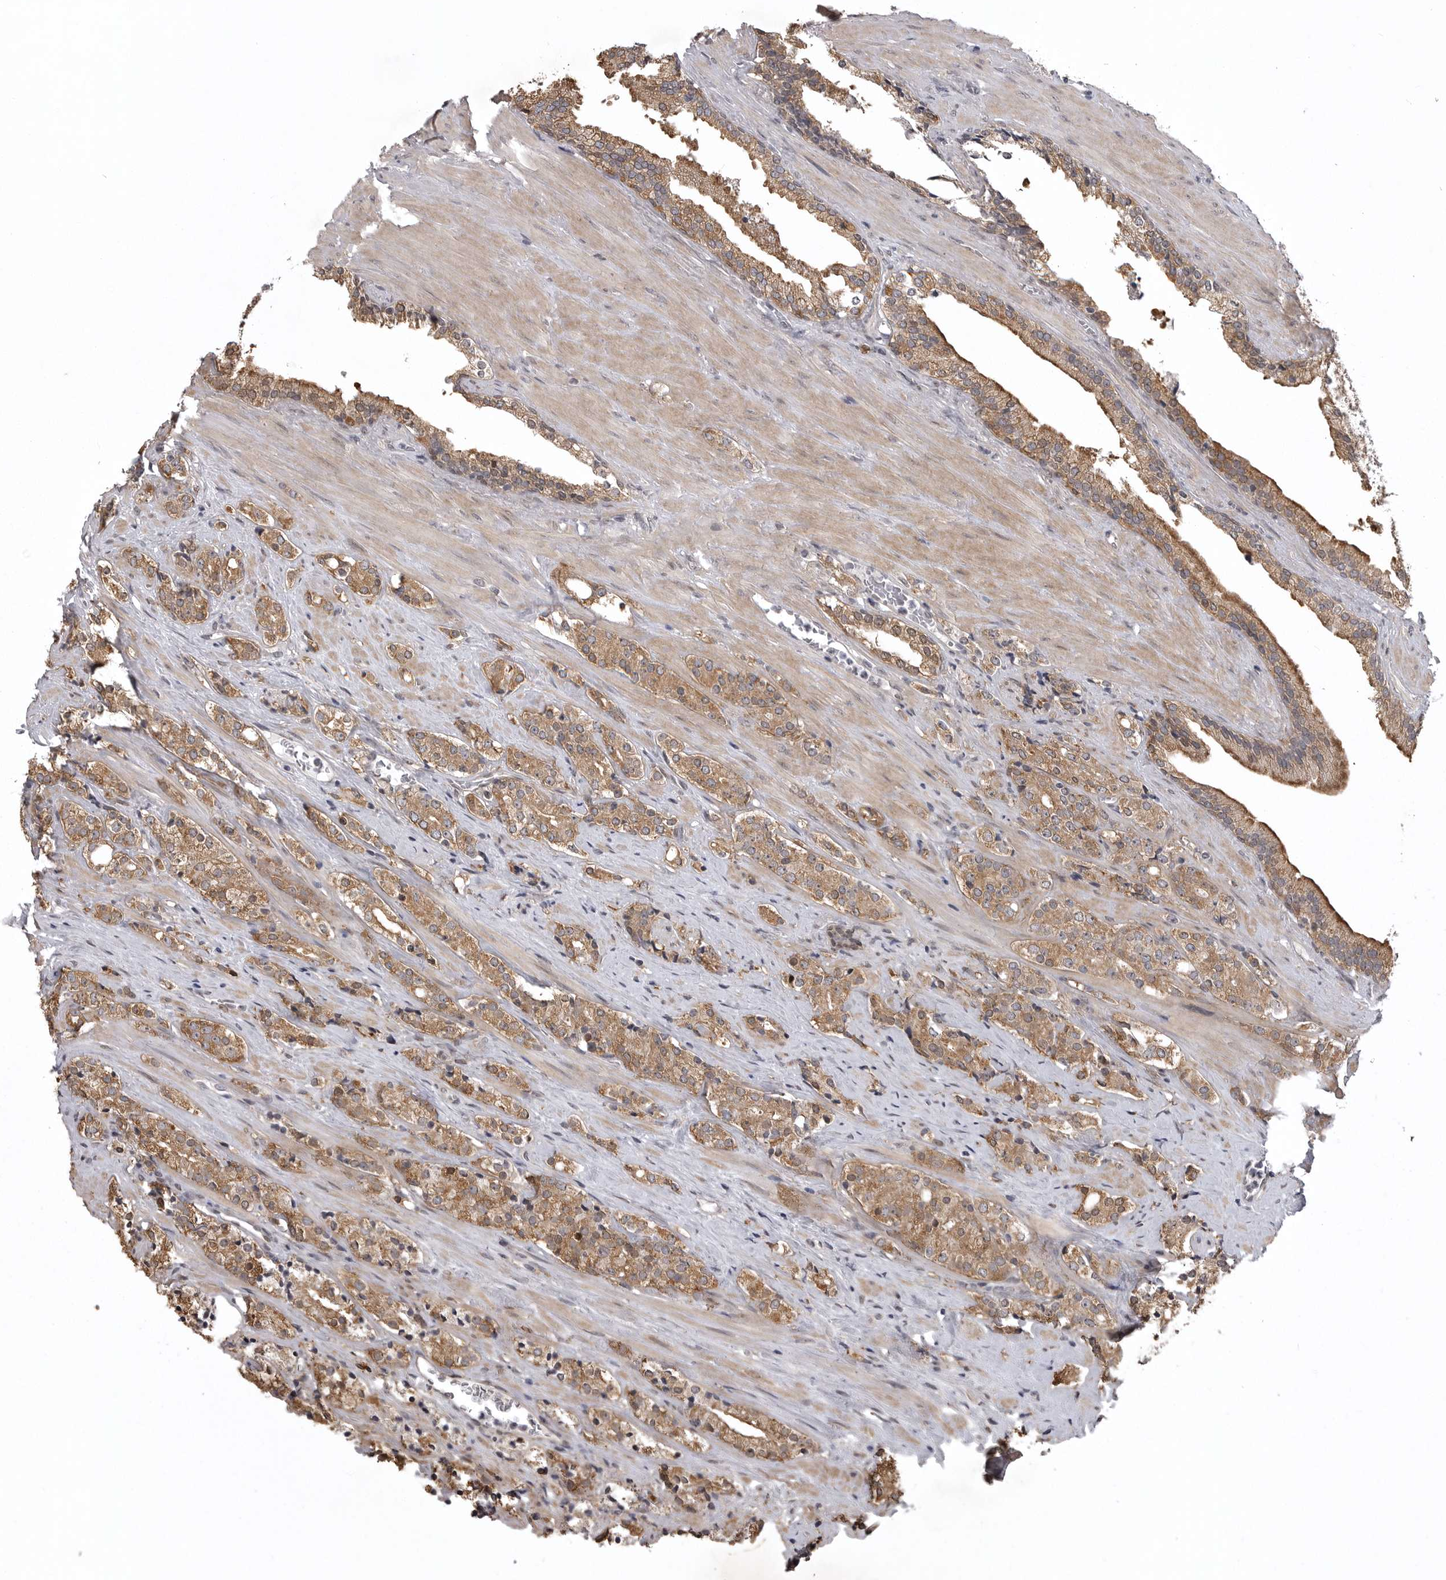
{"staining": {"intensity": "moderate", "quantity": ">75%", "location": "cytoplasmic/membranous"}, "tissue": "prostate cancer", "cell_type": "Tumor cells", "image_type": "cancer", "snomed": [{"axis": "morphology", "description": "Adenocarcinoma, High grade"}, {"axis": "topography", "description": "Prostate"}], "caption": "Prostate cancer (adenocarcinoma (high-grade)) stained with a protein marker reveals moderate staining in tumor cells.", "gene": "SNX16", "patient": {"sex": "male", "age": 71}}